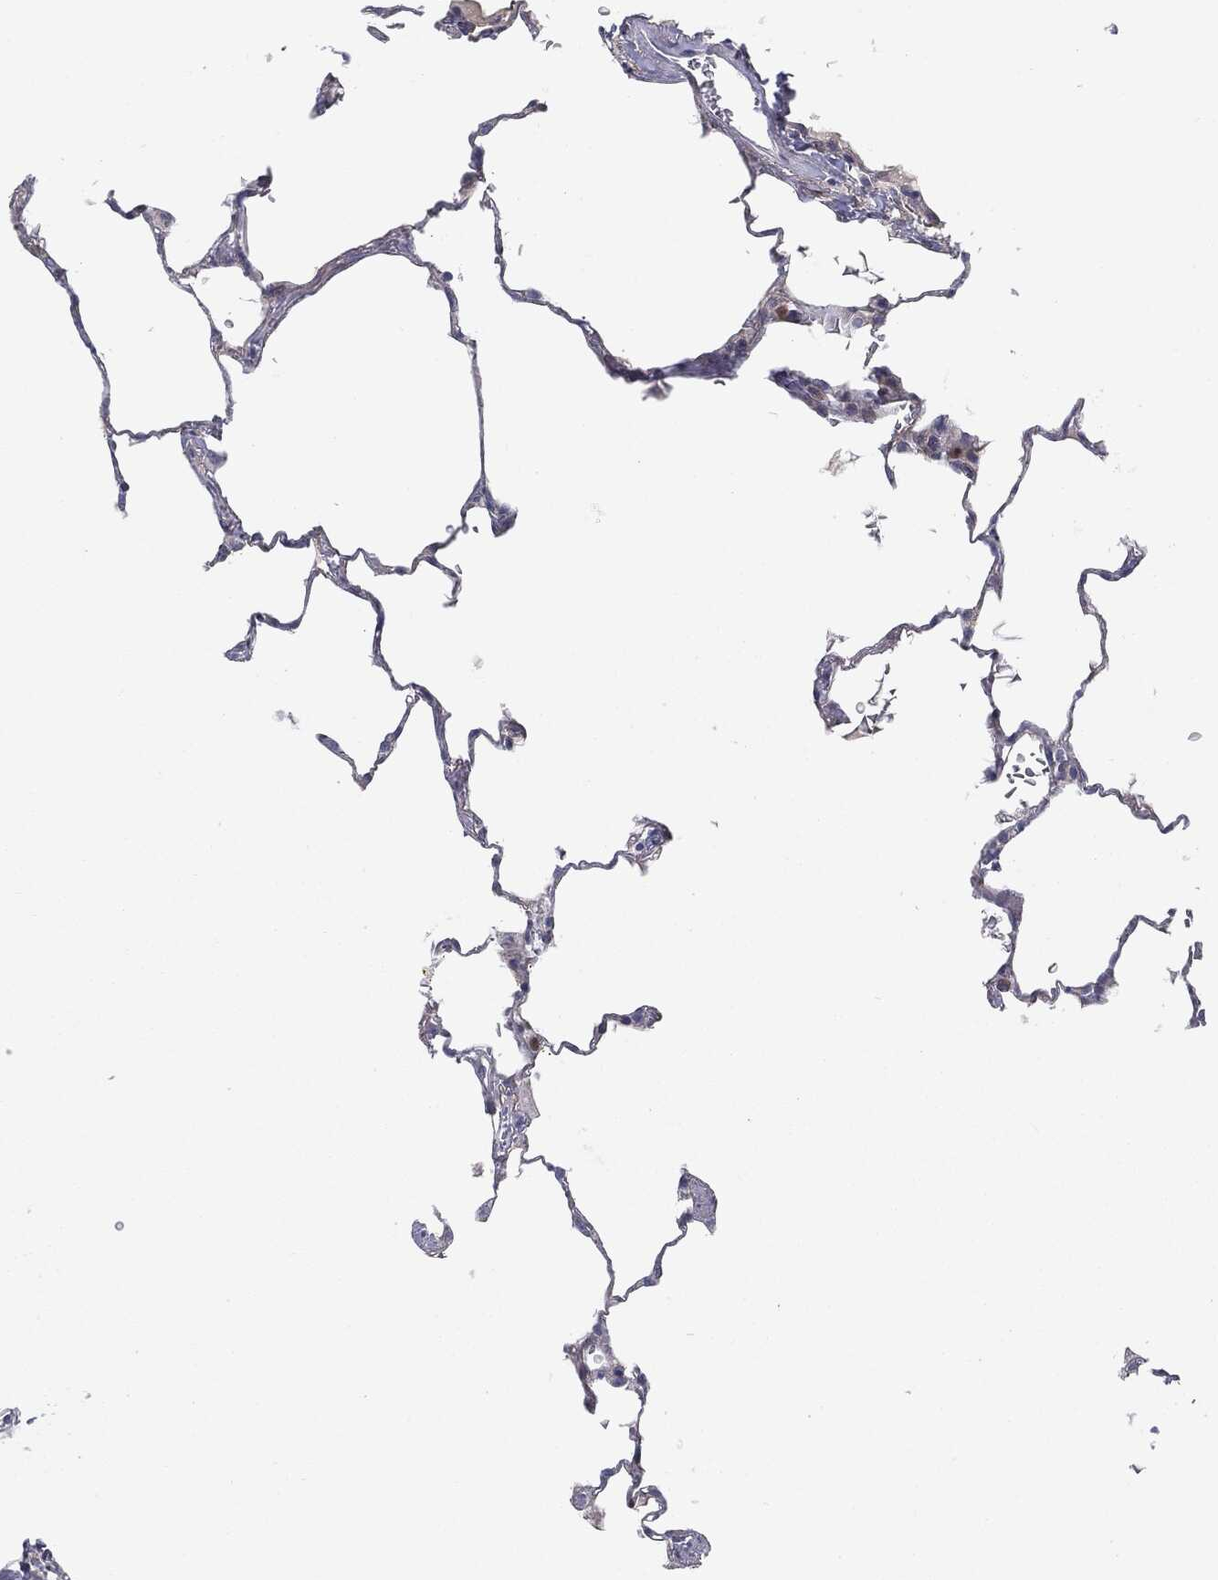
{"staining": {"intensity": "negative", "quantity": "none", "location": "none"}, "tissue": "lung", "cell_type": "Alveolar cells", "image_type": "normal", "snomed": [{"axis": "morphology", "description": "Normal tissue, NOS"}, {"axis": "morphology", "description": "Adenocarcinoma, metastatic, NOS"}, {"axis": "topography", "description": "Lung"}], "caption": "There is no significant expression in alveolar cells of lung.", "gene": "KRT5", "patient": {"sex": "male", "age": 45}}